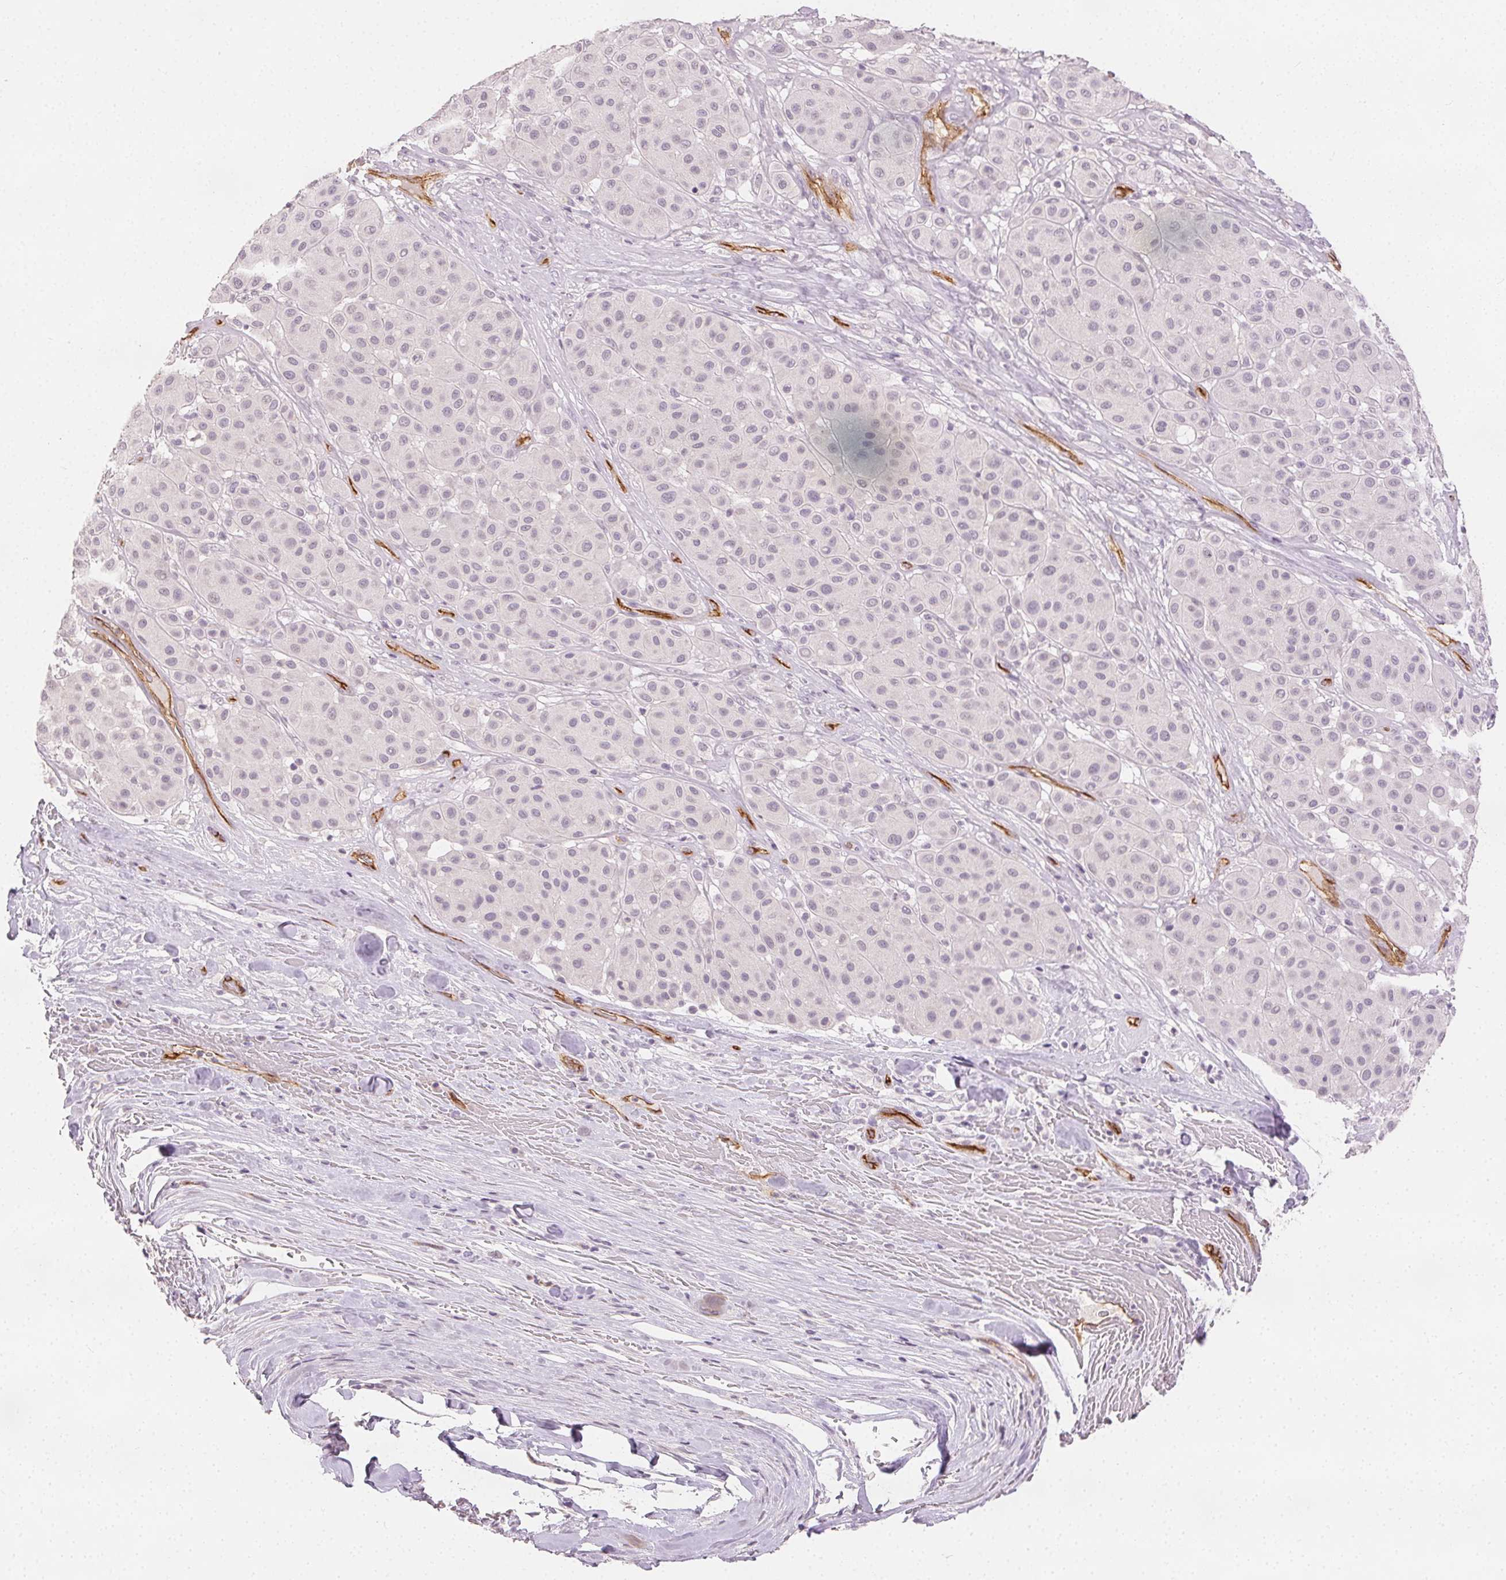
{"staining": {"intensity": "negative", "quantity": "none", "location": "none"}, "tissue": "melanoma", "cell_type": "Tumor cells", "image_type": "cancer", "snomed": [{"axis": "morphology", "description": "Malignant melanoma, Metastatic site"}, {"axis": "topography", "description": "Smooth muscle"}], "caption": "This is an IHC histopathology image of human malignant melanoma (metastatic site). There is no staining in tumor cells.", "gene": "PODXL", "patient": {"sex": "male", "age": 41}}